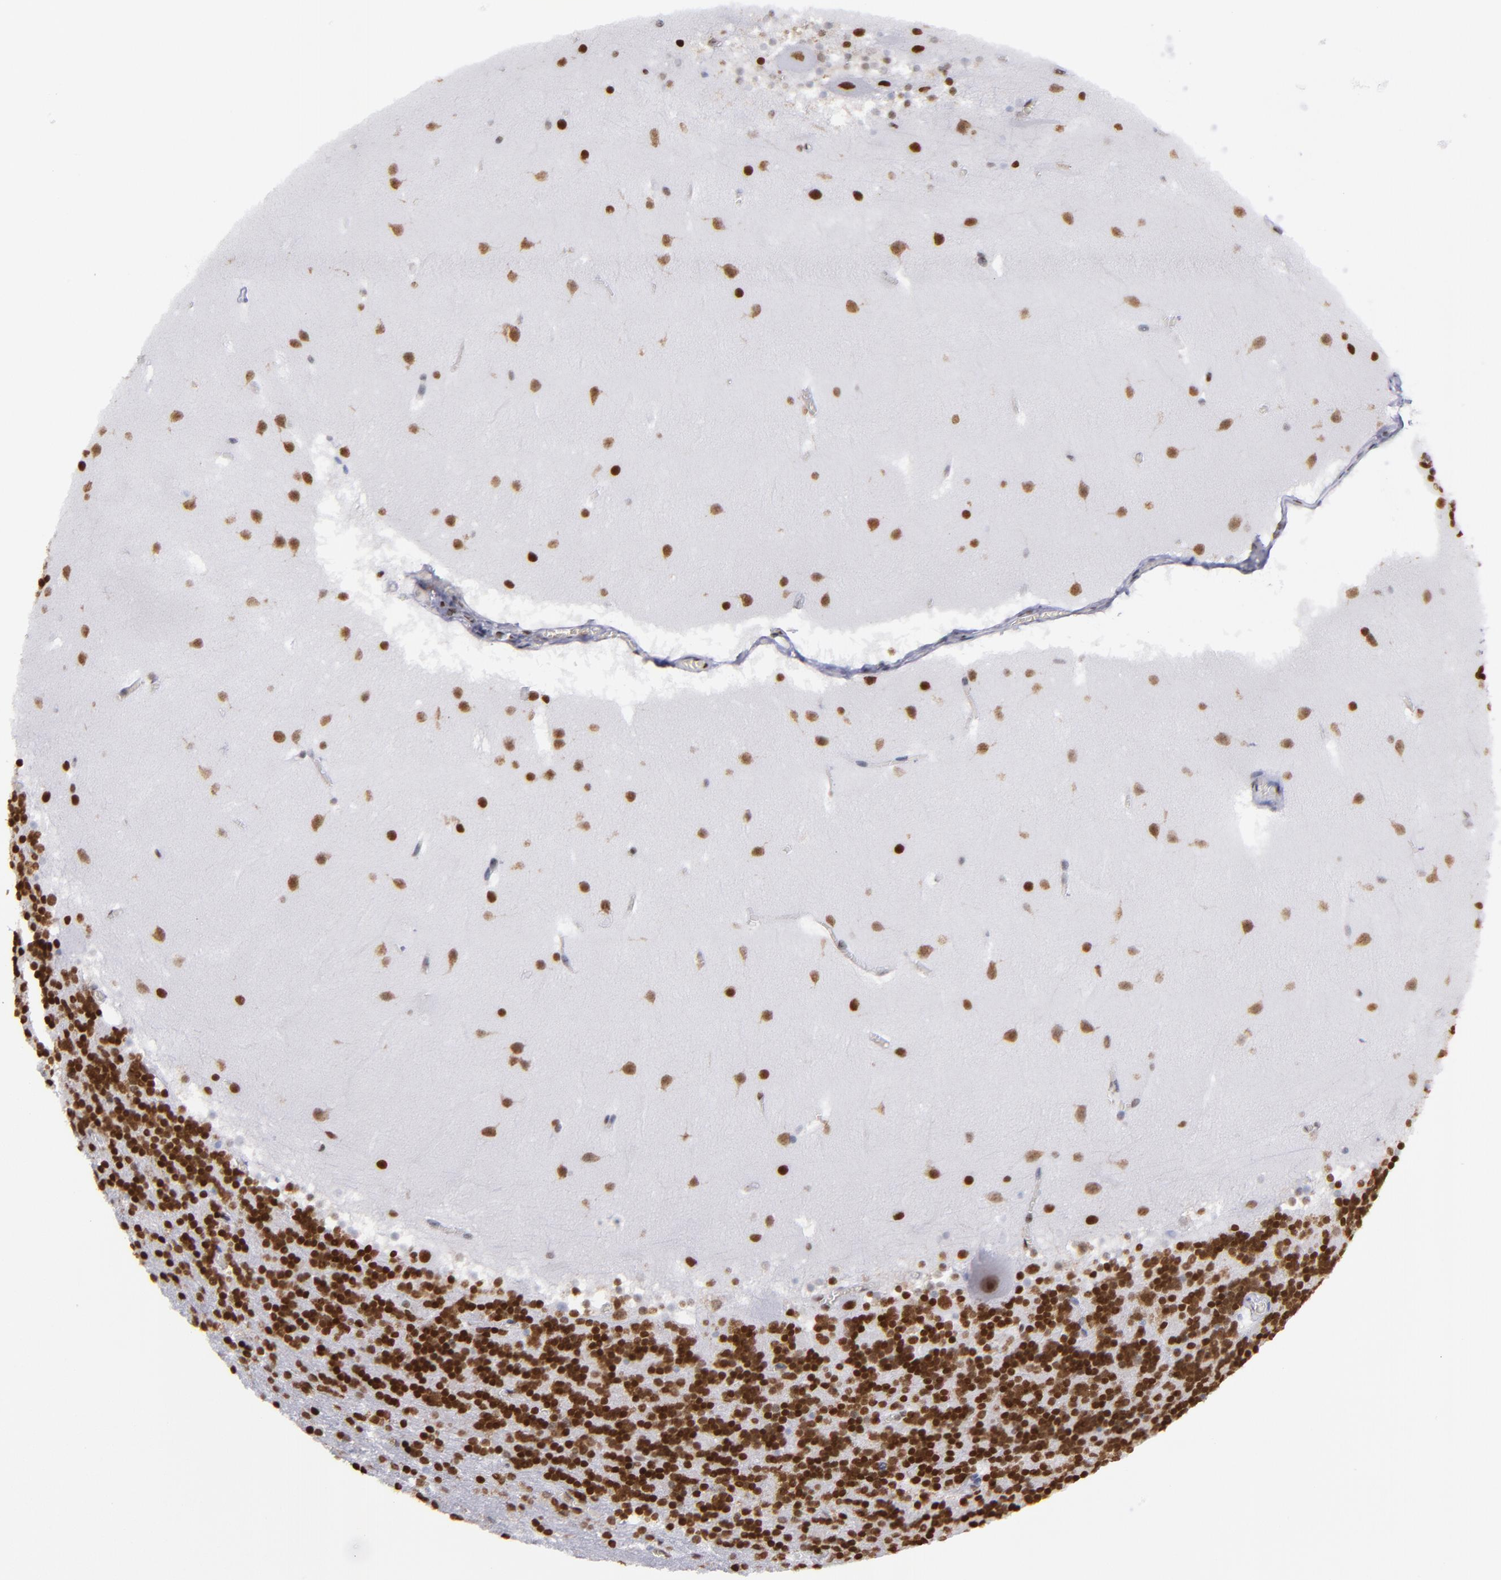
{"staining": {"intensity": "strong", "quantity": ">75%", "location": "nuclear"}, "tissue": "cerebellum", "cell_type": "Cells in granular layer", "image_type": "normal", "snomed": [{"axis": "morphology", "description": "Normal tissue, NOS"}, {"axis": "topography", "description": "Cerebellum"}], "caption": "Strong nuclear staining is seen in about >75% of cells in granular layer in unremarkable cerebellum.", "gene": "TERF2", "patient": {"sex": "male", "age": 45}}